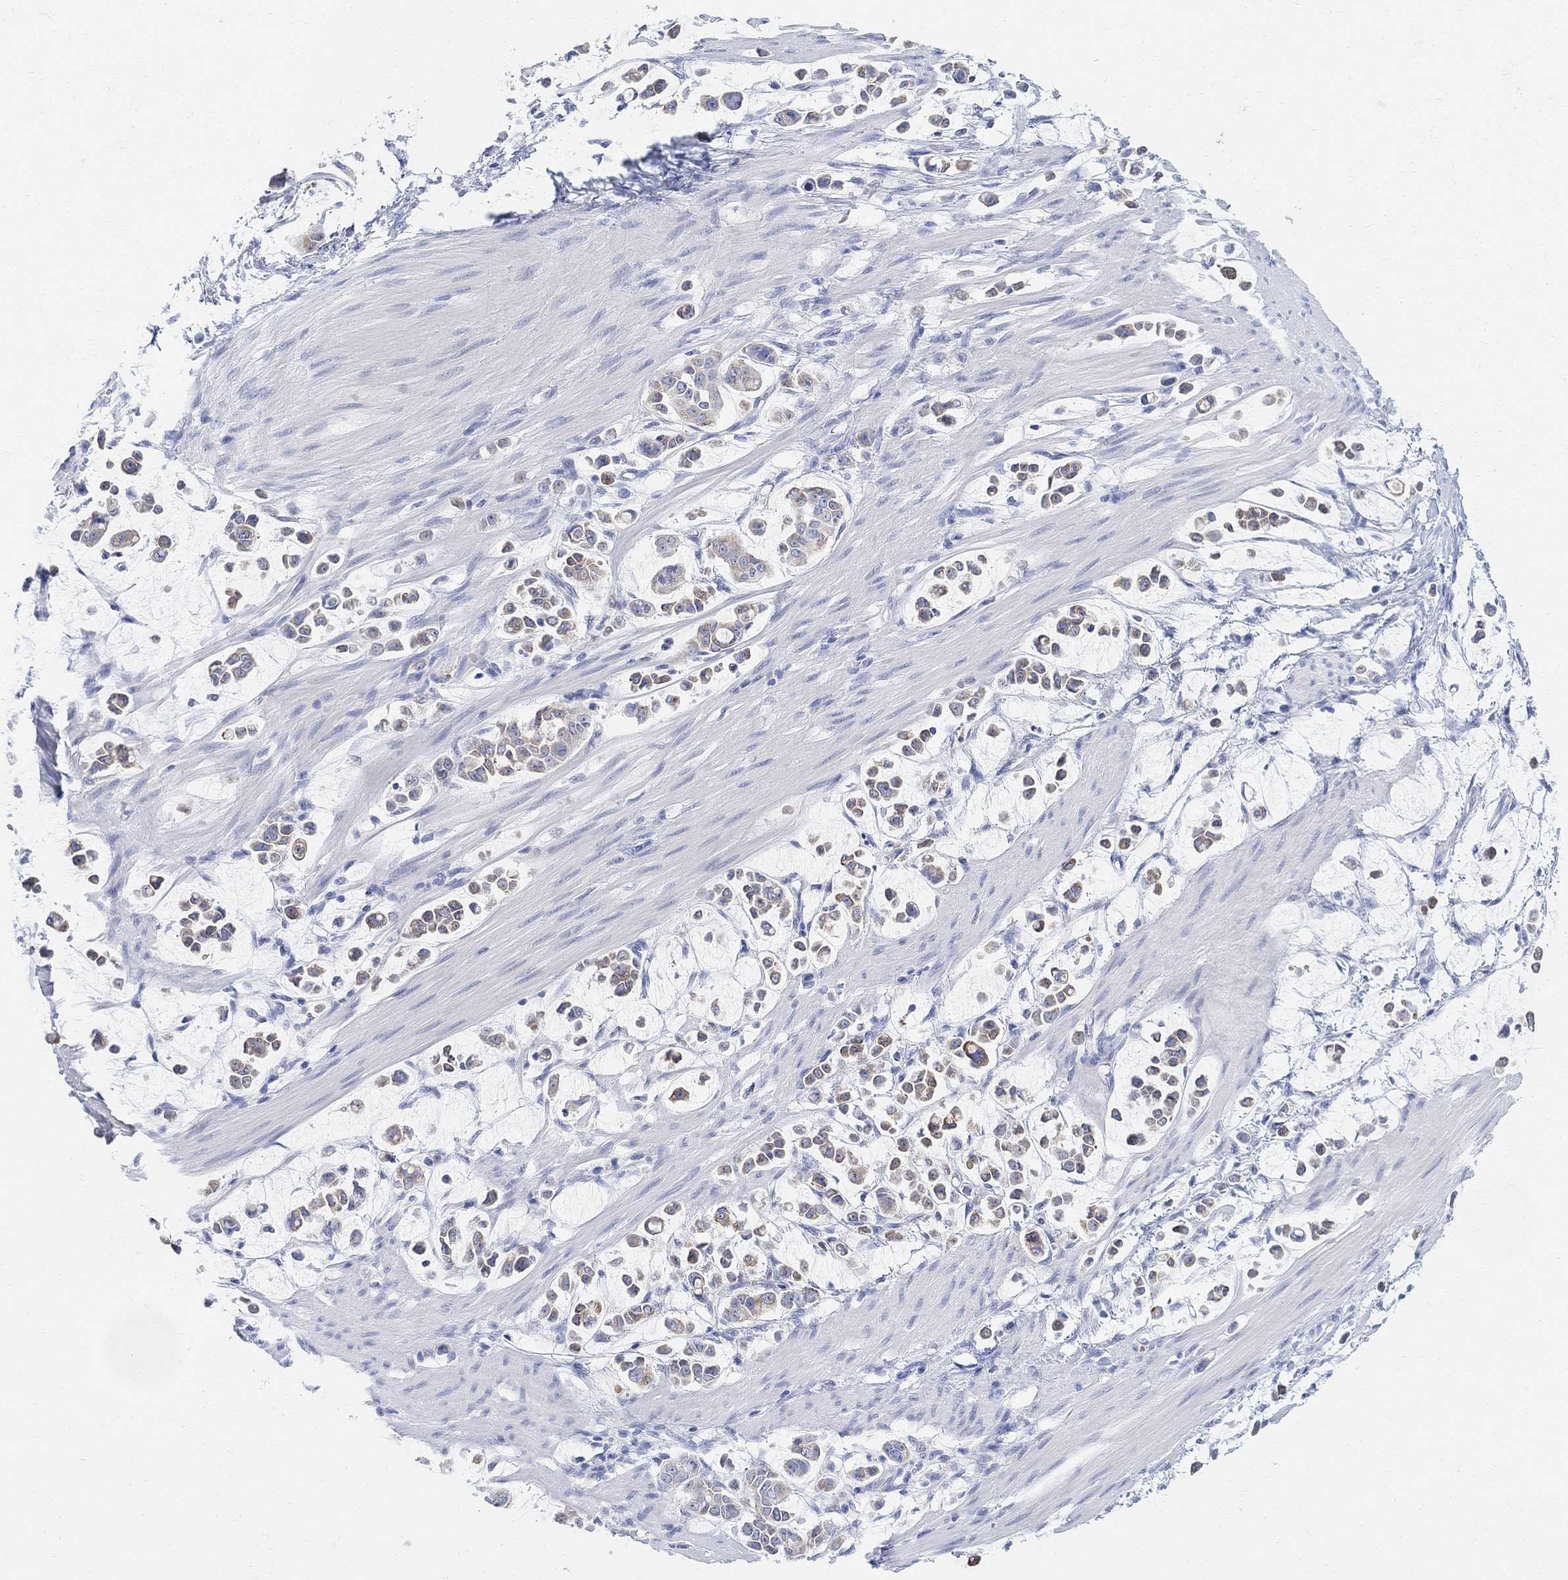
{"staining": {"intensity": "moderate", "quantity": "<25%", "location": "cytoplasmic/membranous"}, "tissue": "stomach cancer", "cell_type": "Tumor cells", "image_type": "cancer", "snomed": [{"axis": "morphology", "description": "Adenocarcinoma, NOS"}, {"axis": "topography", "description": "Stomach"}], "caption": "This histopathology image displays immunohistochemistry (IHC) staining of human stomach adenocarcinoma, with low moderate cytoplasmic/membranous expression in about <25% of tumor cells.", "gene": "RETNLB", "patient": {"sex": "male", "age": 82}}